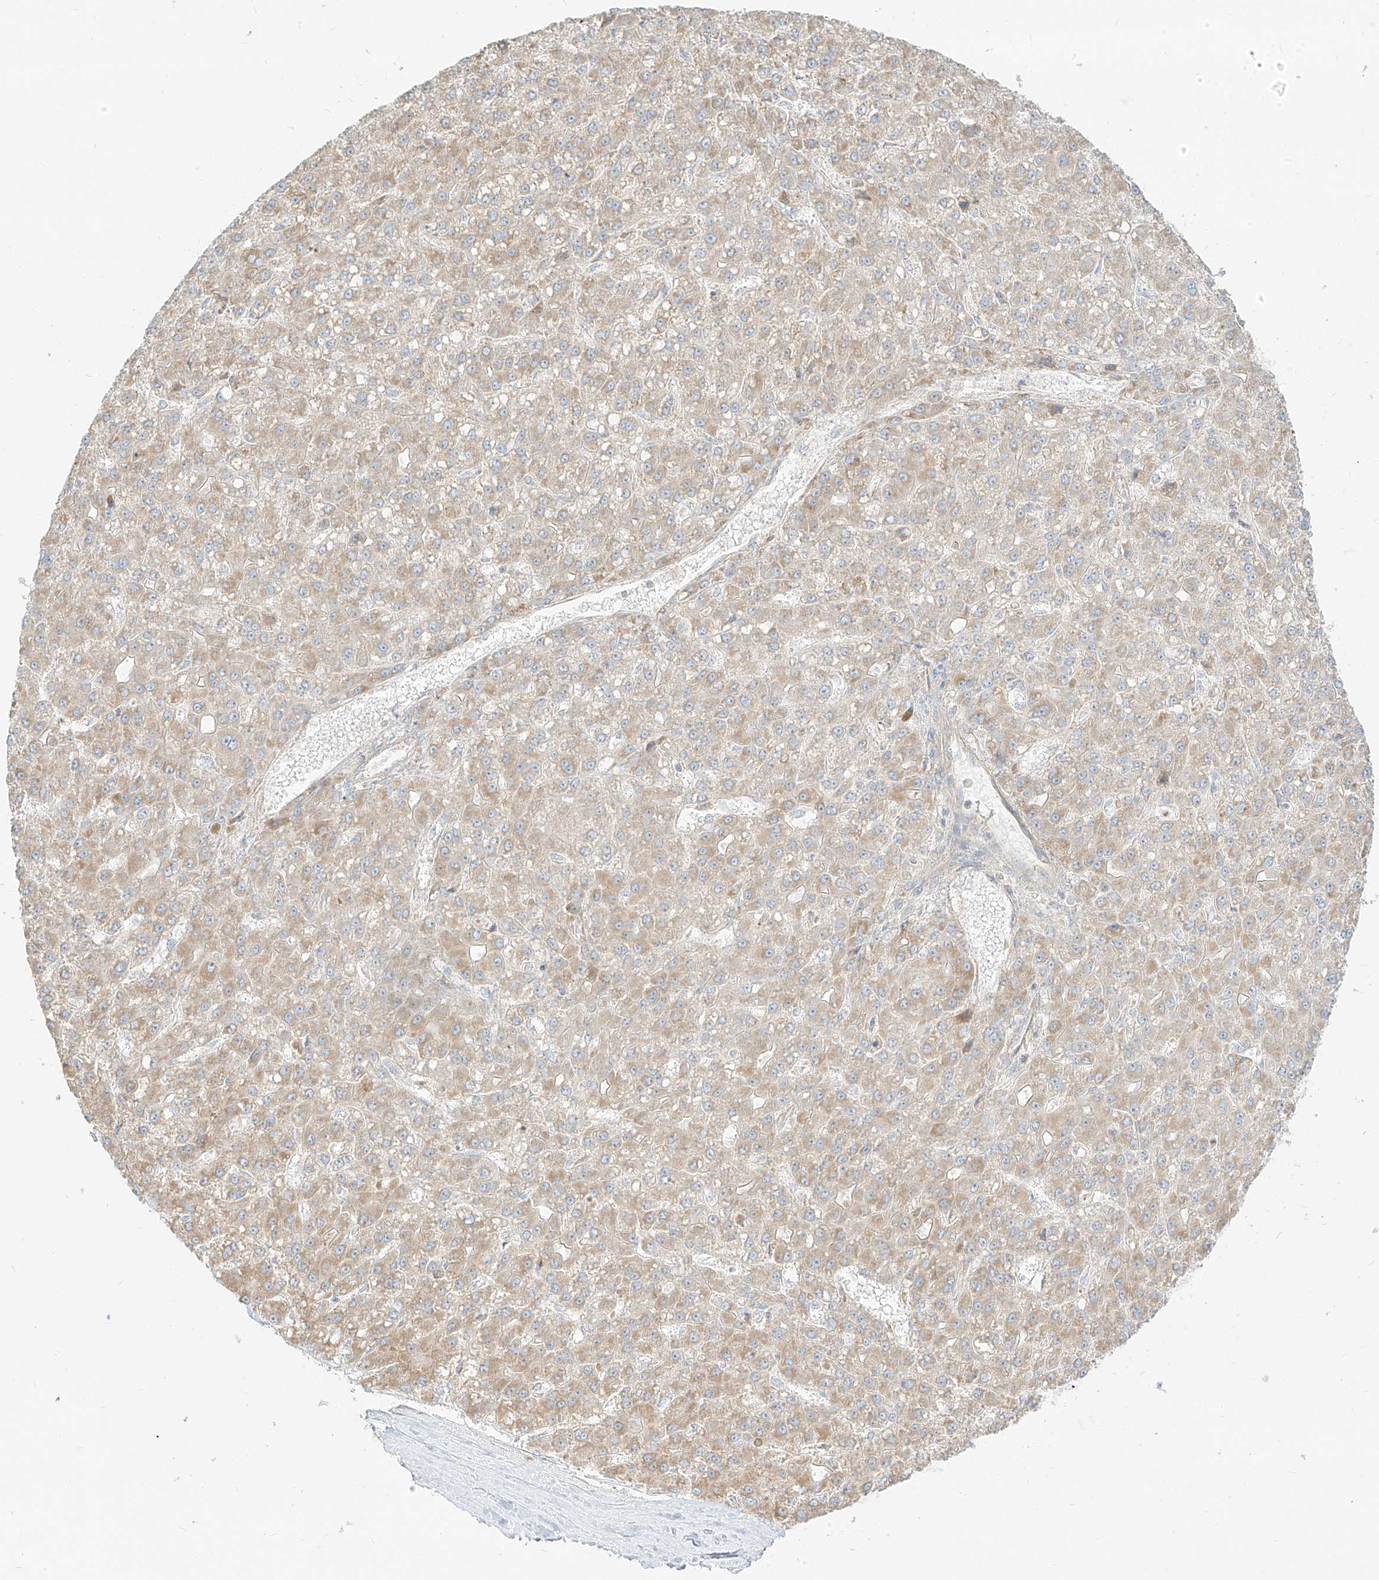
{"staining": {"intensity": "weak", "quantity": "25%-75%", "location": "cytoplasmic/membranous"}, "tissue": "liver cancer", "cell_type": "Tumor cells", "image_type": "cancer", "snomed": [{"axis": "morphology", "description": "Carcinoma, Hepatocellular, NOS"}, {"axis": "topography", "description": "Liver"}], "caption": "Immunohistochemistry (IHC) (DAB (3,3'-diaminobenzidine)) staining of human hepatocellular carcinoma (liver) demonstrates weak cytoplasmic/membranous protein expression in approximately 25%-75% of tumor cells.", "gene": "ZIM3", "patient": {"sex": "male", "age": 67}}